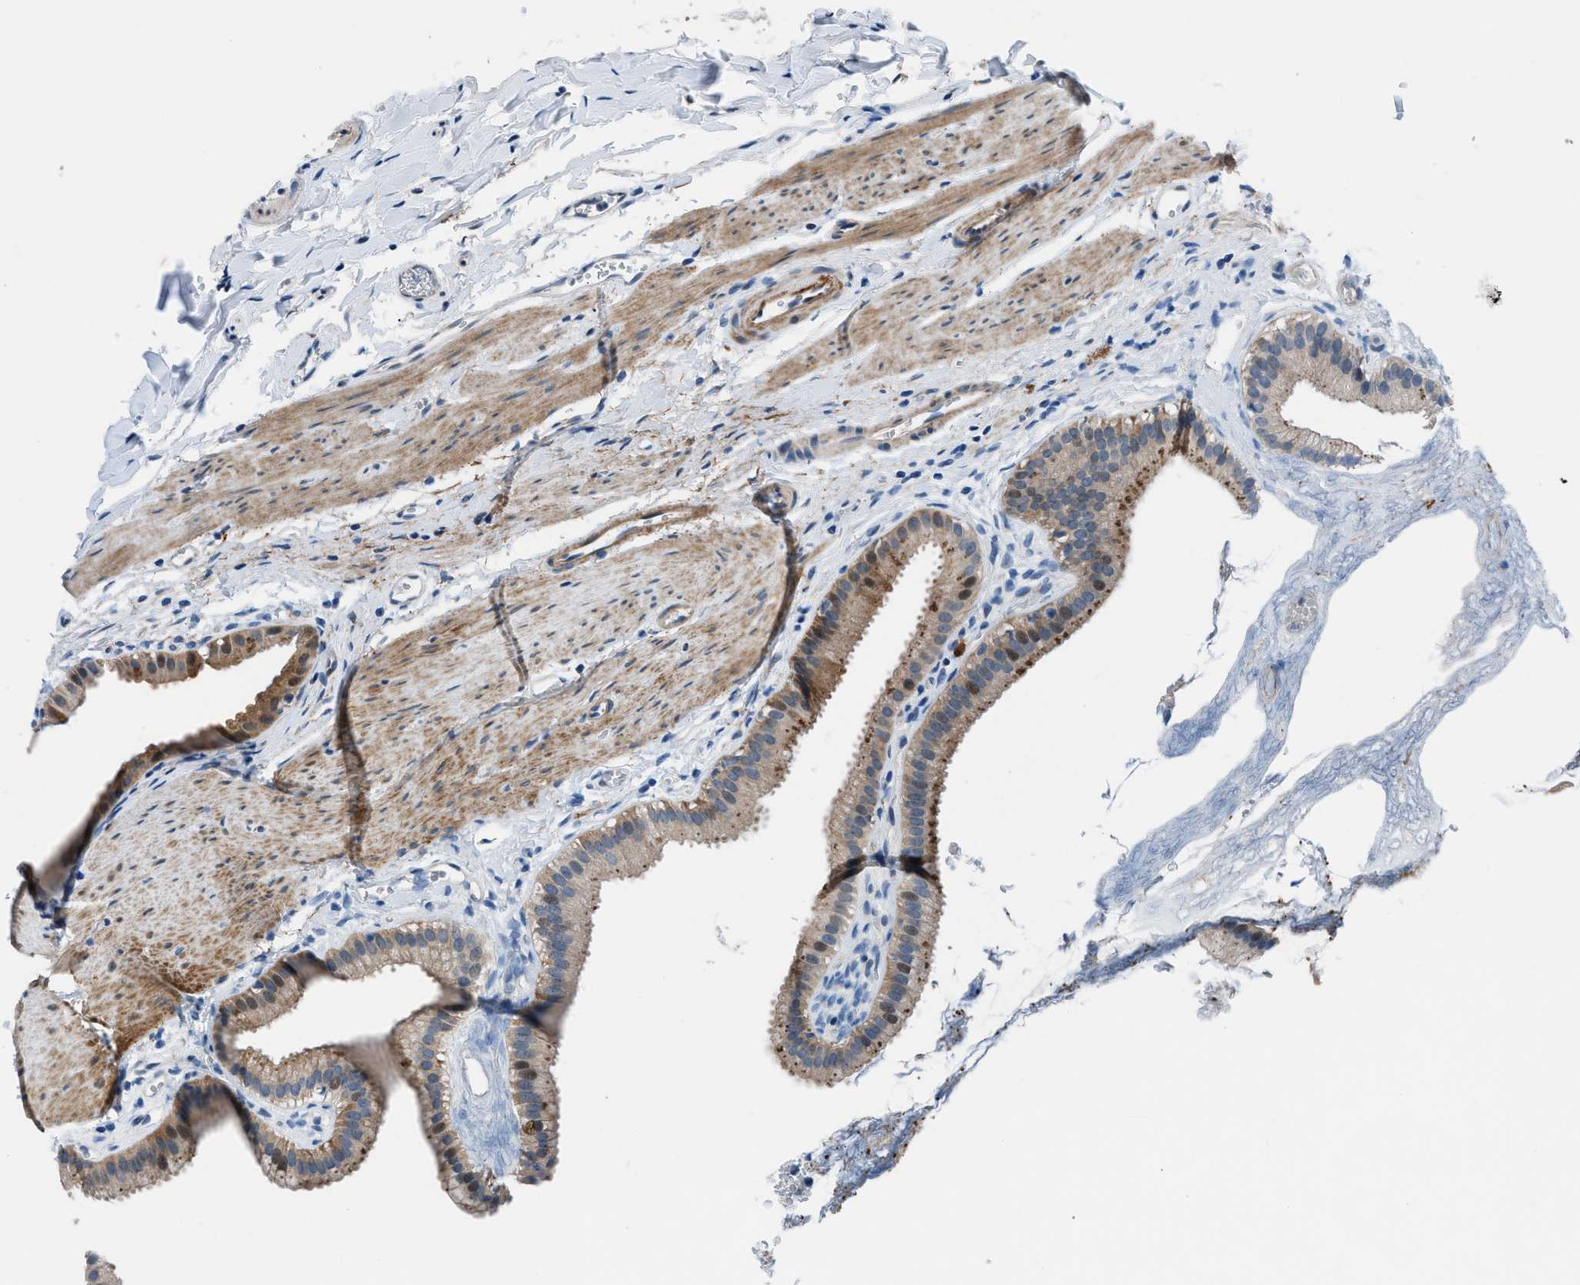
{"staining": {"intensity": "moderate", "quantity": ">75%", "location": "cytoplasmic/membranous,nuclear"}, "tissue": "gallbladder", "cell_type": "Glandular cells", "image_type": "normal", "snomed": [{"axis": "morphology", "description": "Normal tissue, NOS"}, {"axis": "topography", "description": "Gallbladder"}], "caption": "An immunohistochemistry photomicrograph of normal tissue is shown. Protein staining in brown shows moderate cytoplasmic/membranous,nuclear positivity in gallbladder within glandular cells.", "gene": "UAP1", "patient": {"sex": "female", "age": 64}}